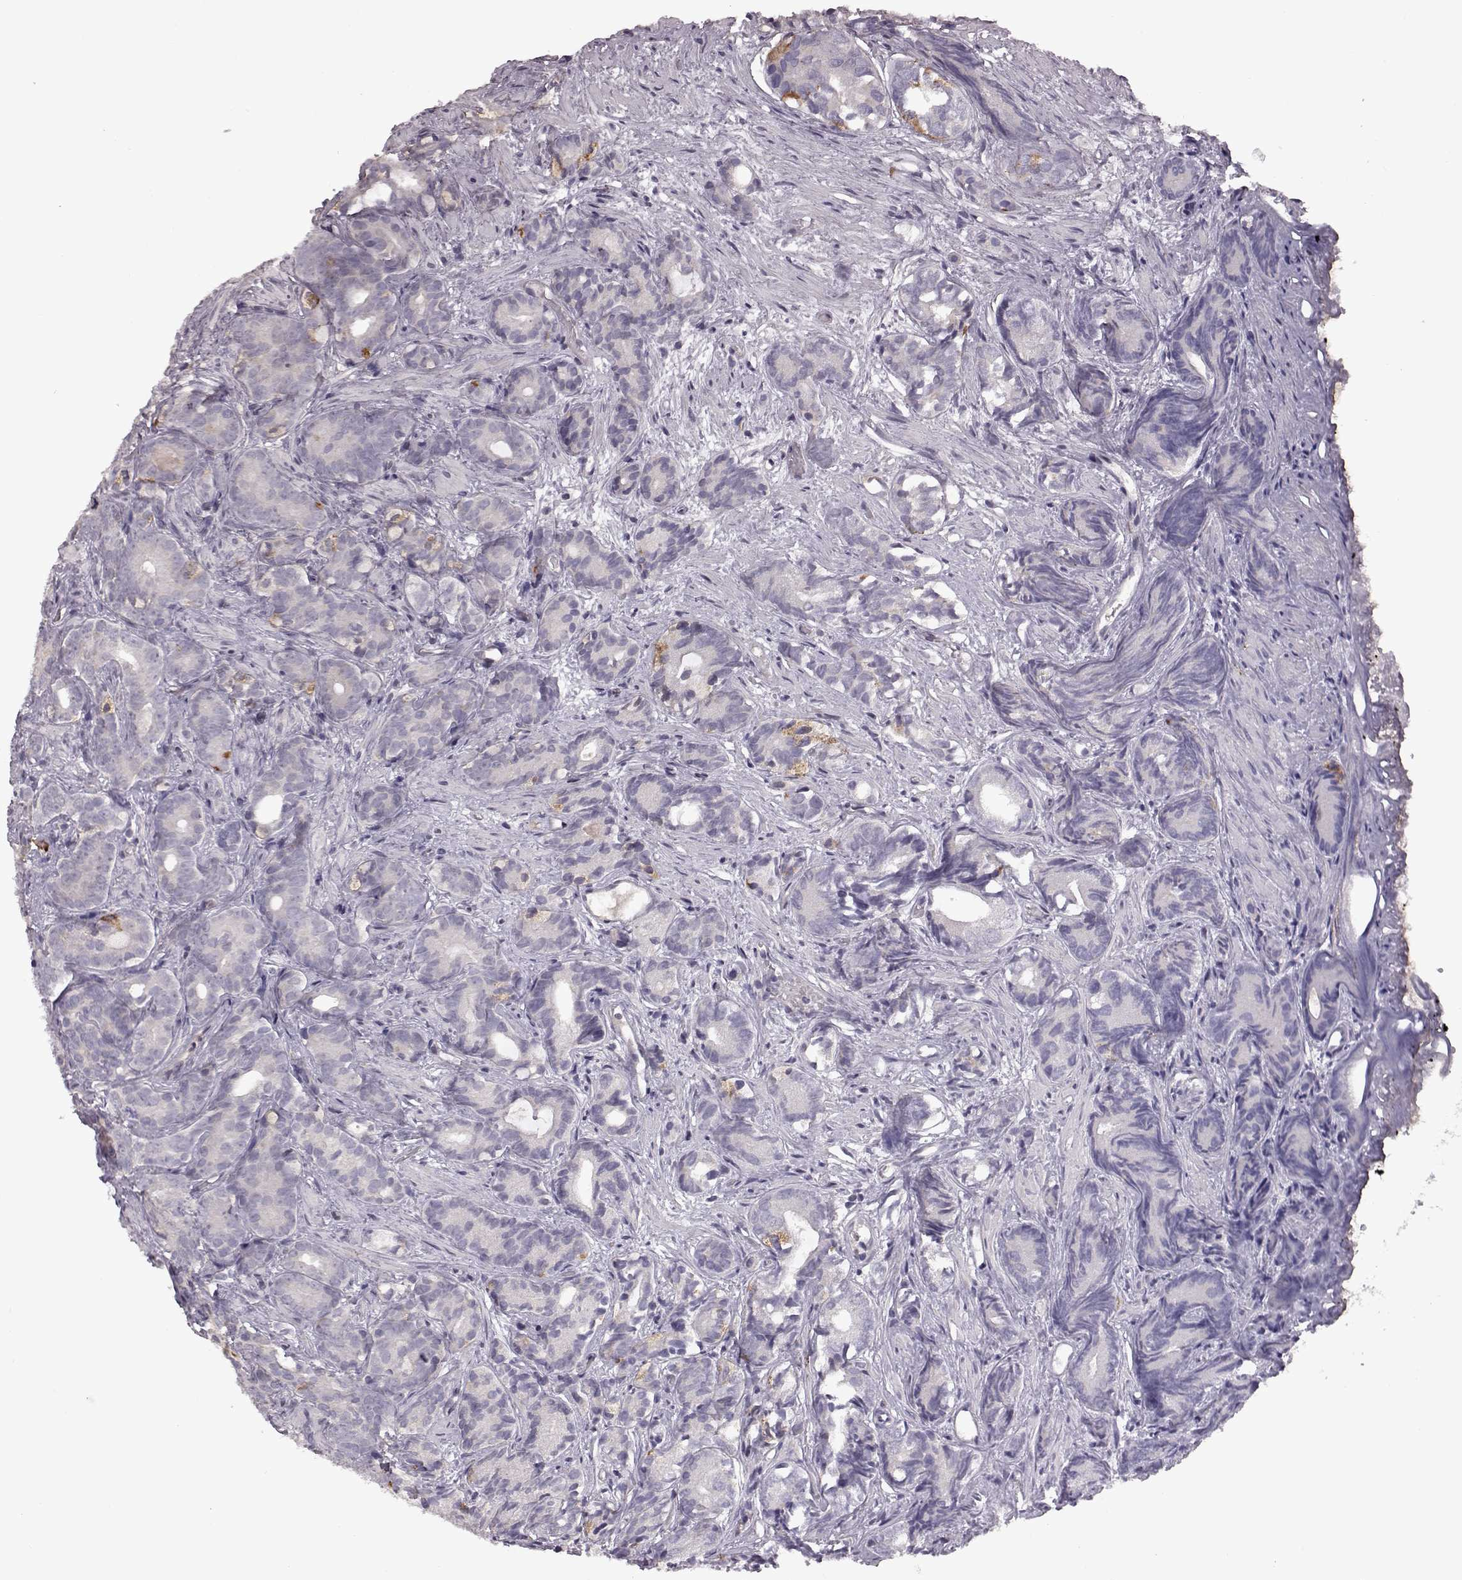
{"staining": {"intensity": "negative", "quantity": "none", "location": "none"}, "tissue": "prostate cancer", "cell_type": "Tumor cells", "image_type": "cancer", "snomed": [{"axis": "morphology", "description": "Adenocarcinoma, High grade"}, {"axis": "topography", "description": "Prostate"}], "caption": "DAB immunohistochemical staining of prostate high-grade adenocarcinoma demonstrates no significant positivity in tumor cells.", "gene": "GAL", "patient": {"sex": "male", "age": 84}}